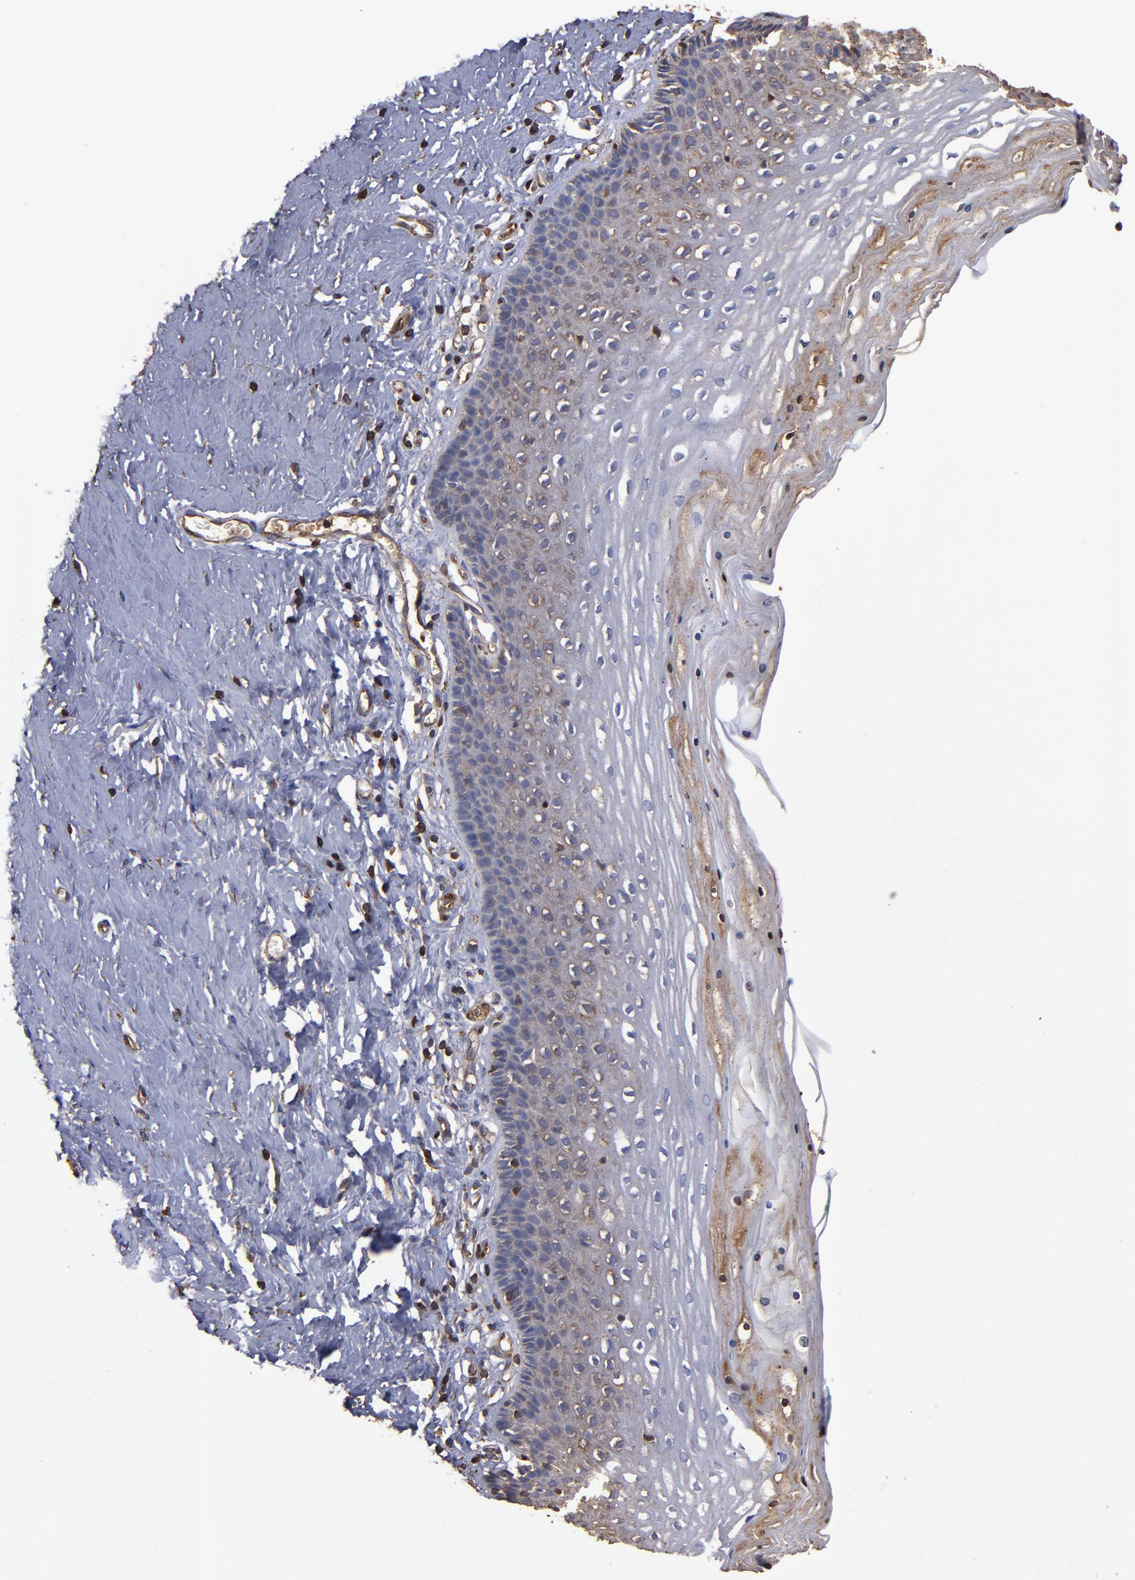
{"staining": {"intensity": "weak", "quantity": ">75%", "location": "cytoplasmic/membranous"}, "tissue": "cervix", "cell_type": "Glandular cells", "image_type": "normal", "snomed": [{"axis": "morphology", "description": "Normal tissue, NOS"}, {"axis": "topography", "description": "Cervix"}], "caption": "The immunohistochemical stain labels weak cytoplasmic/membranous staining in glandular cells of benign cervix. (DAB IHC with brightfield microscopy, high magnification).", "gene": "ACTN4", "patient": {"sex": "female", "age": 39}}